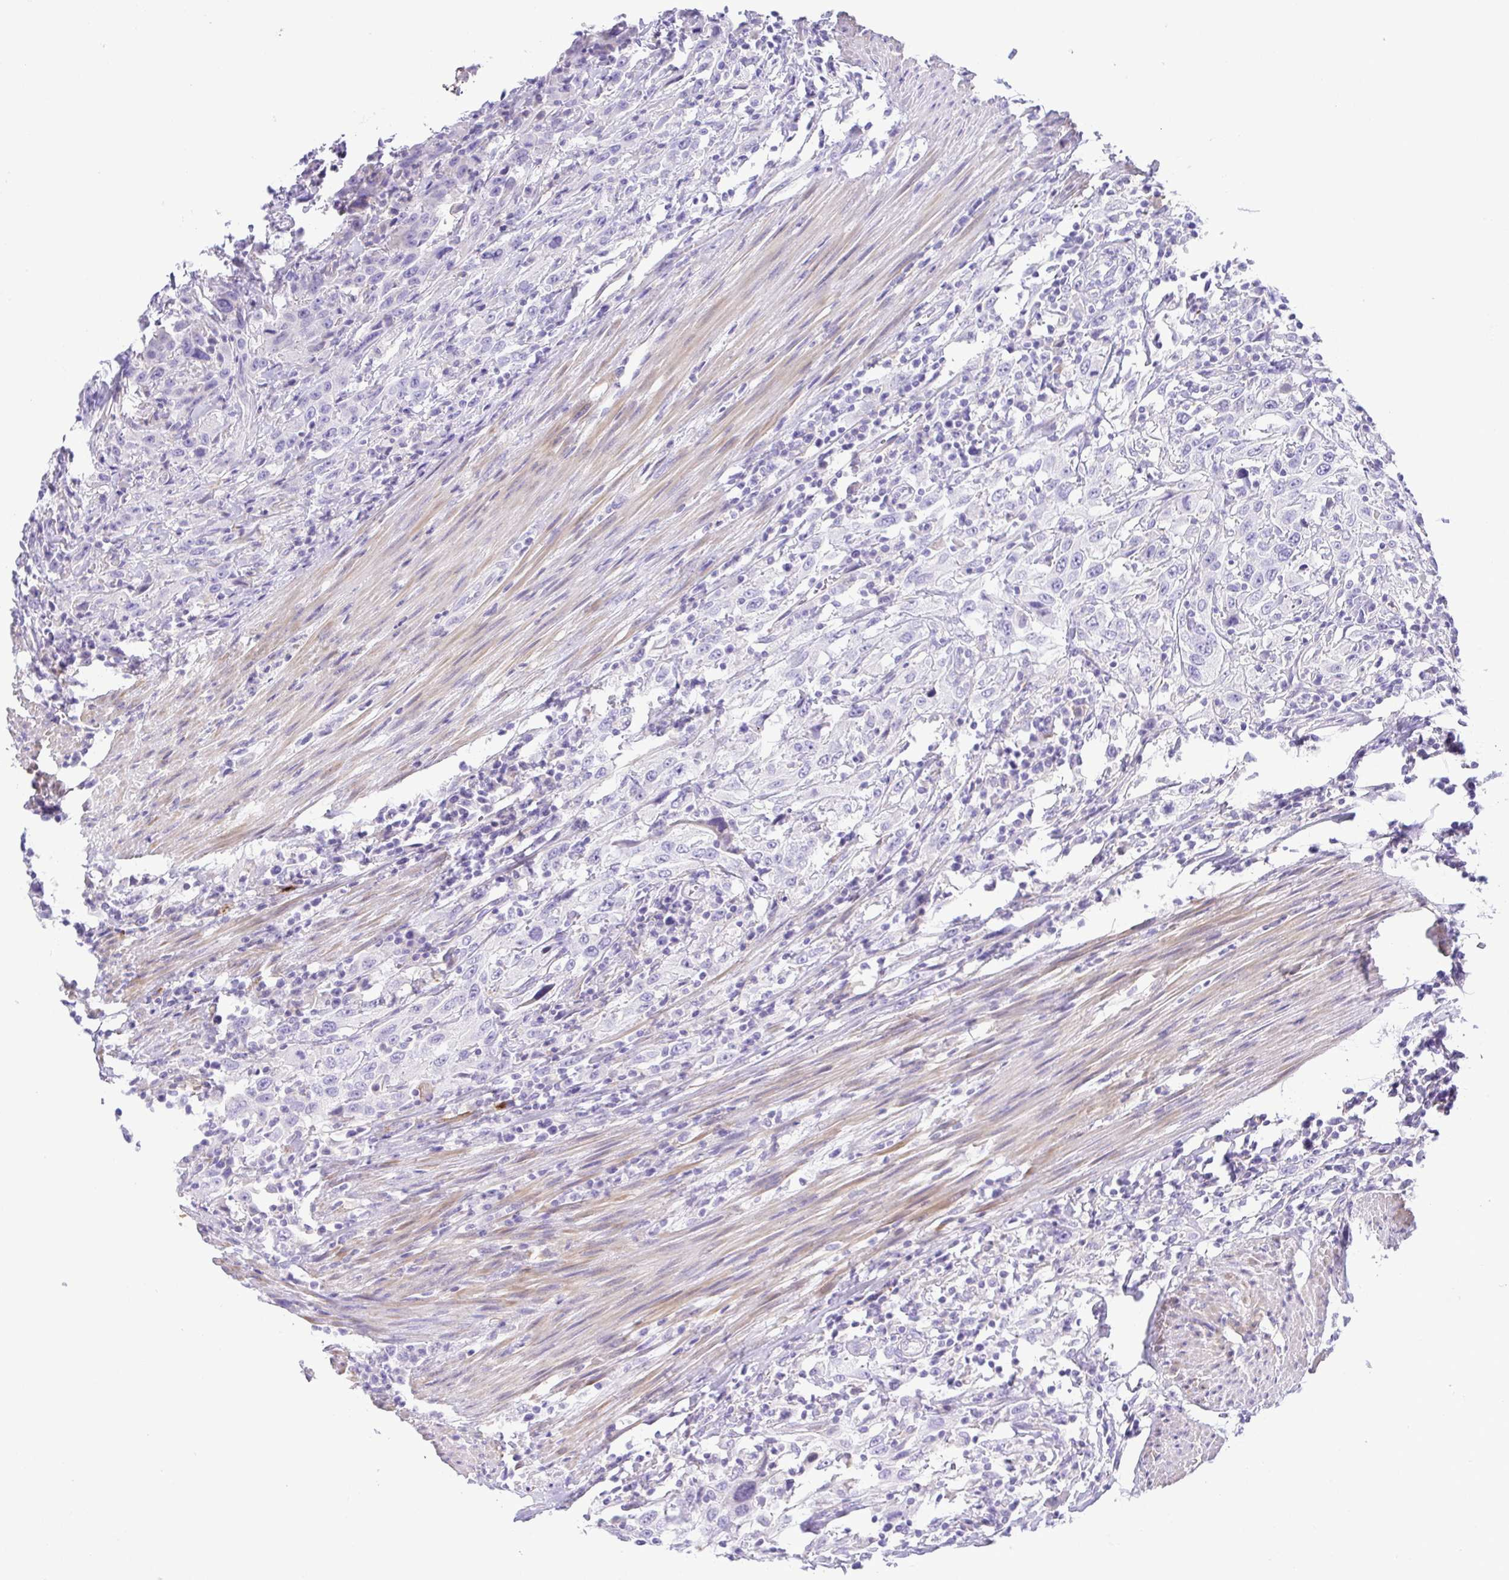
{"staining": {"intensity": "negative", "quantity": "none", "location": "none"}, "tissue": "urothelial cancer", "cell_type": "Tumor cells", "image_type": "cancer", "snomed": [{"axis": "morphology", "description": "Urothelial carcinoma, High grade"}, {"axis": "topography", "description": "Urinary bladder"}], "caption": "Tumor cells are negative for protein expression in human high-grade urothelial carcinoma.", "gene": "GPR182", "patient": {"sex": "male", "age": 61}}